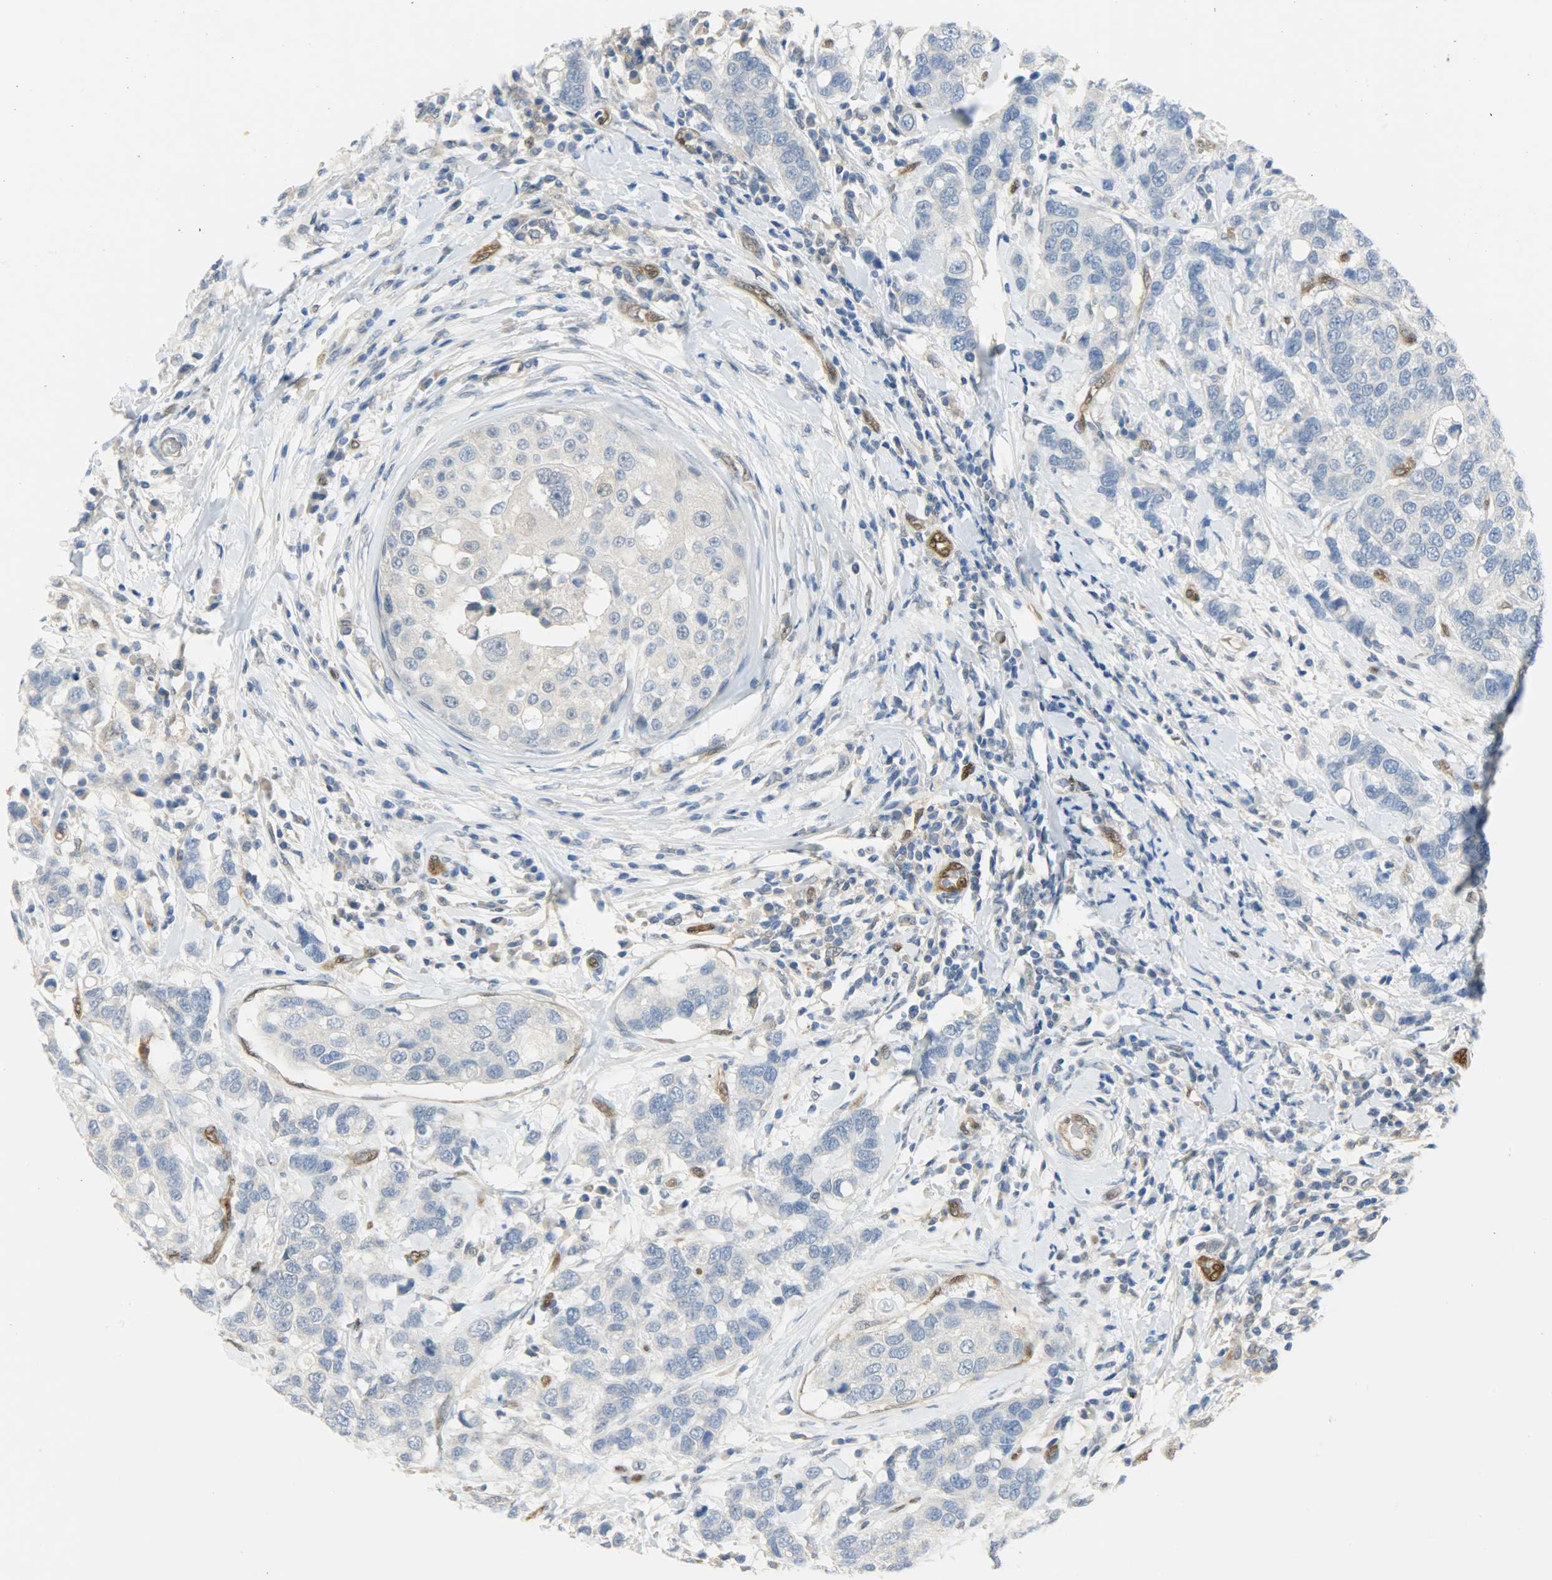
{"staining": {"intensity": "negative", "quantity": "none", "location": "none"}, "tissue": "breast cancer", "cell_type": "Tumor cells", "image_type": "cancer", "snomed": [{"axis": "morphology", "description": "Duct carcinoma"}, {"axis": "topography", "description": "Breast"}], "caption": "Immunohistochemistry (IHC) of human breast cancer exhibits no expression in tumor cells.", "gene": "FKBP1A", "patient": {"sex": "female", "age": 27}}